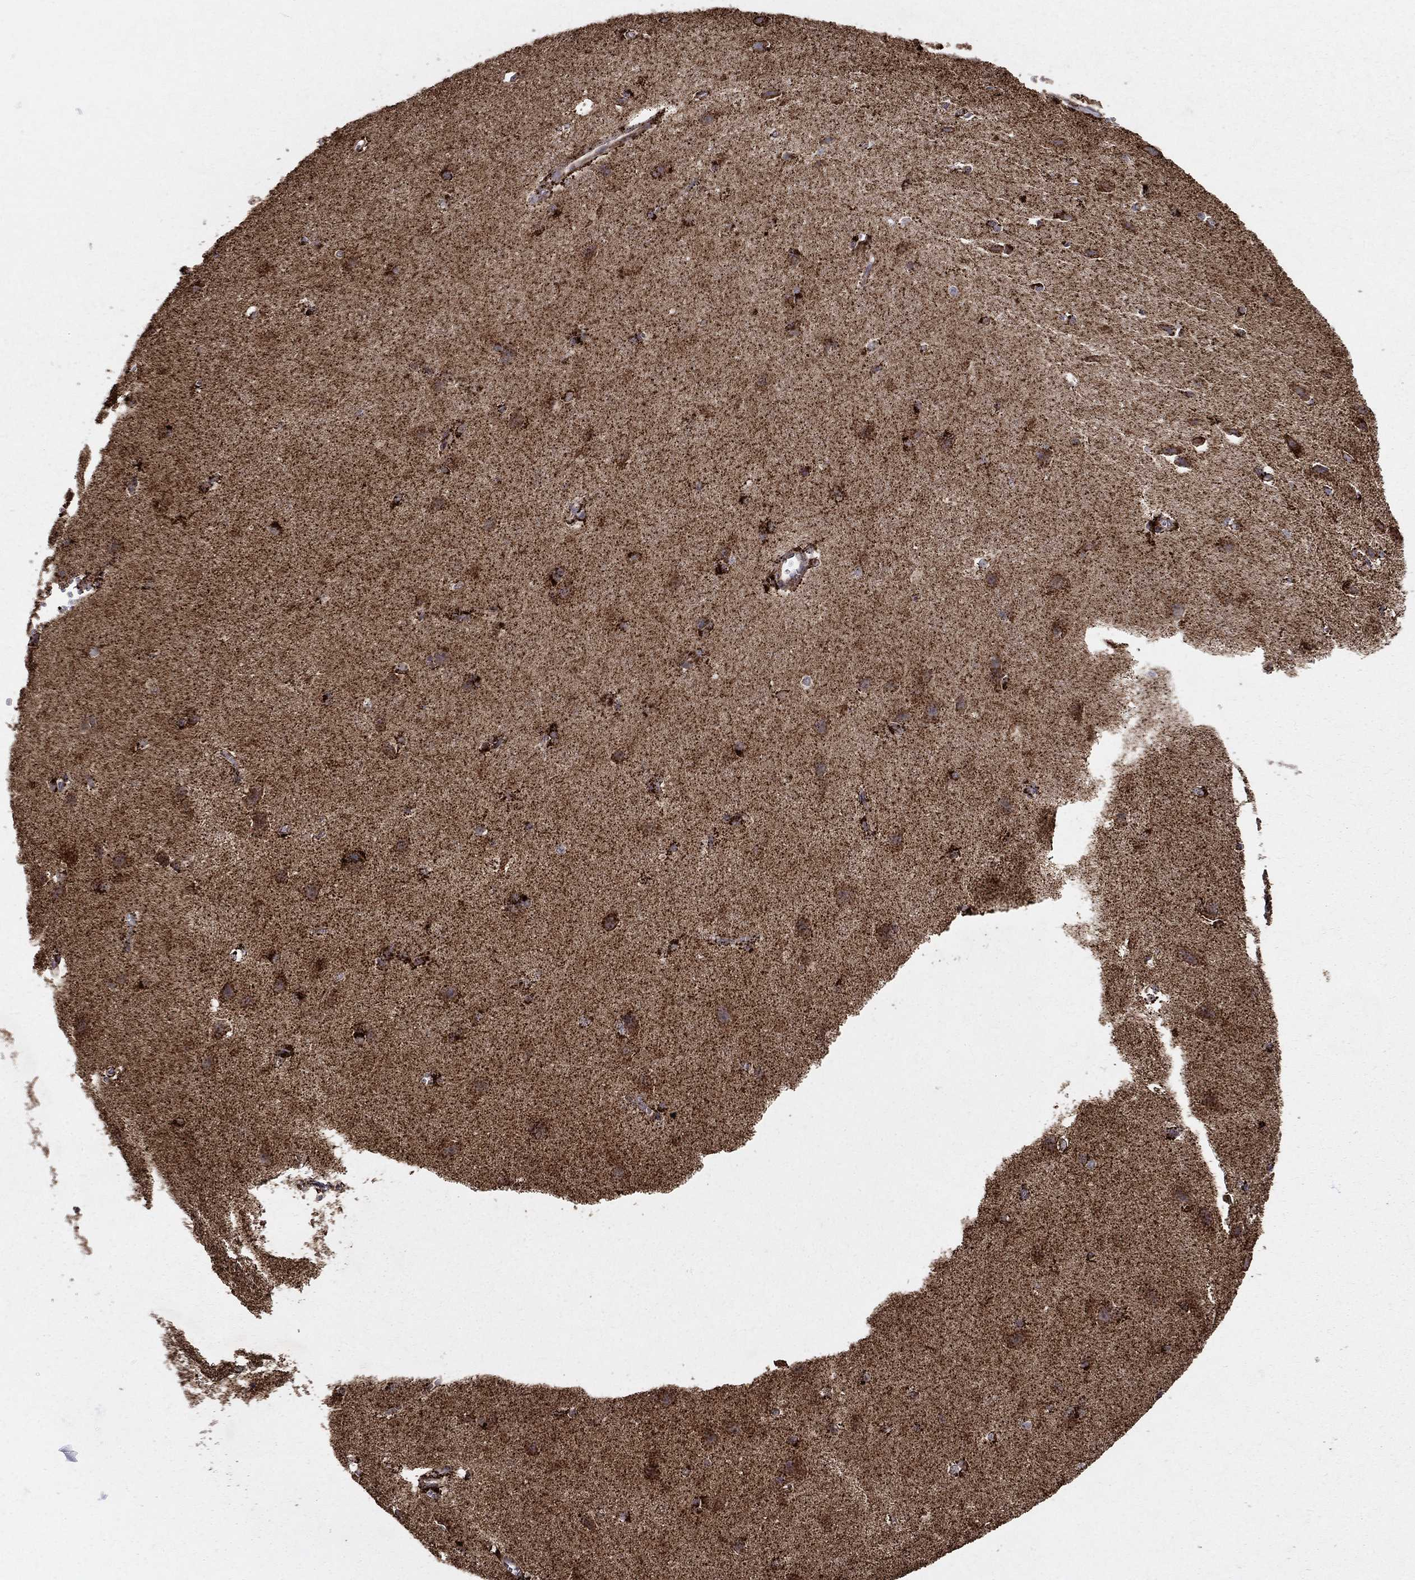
{"staining": {"intensity": "moderate", "quantity": ">75%", "location": "cytoplasmic/membranous"}, "tissue": "cerebral cortex", "cell_type": "Endothelial cells", "image_type": "normal", "snomed": [{"axis": "morphology", "description": "Normal tissue, NOS"}, {"axis": "topography", "description": "Cerebral cortex"}], "caption": "Cerebral cortex stained for a protein (brown) displays moderate cytoplasmic/membranous positive staining in approximately >75% of endothelial cells.", "gene": "GCSH", "patient": {"sex": "male", "age": 37}}